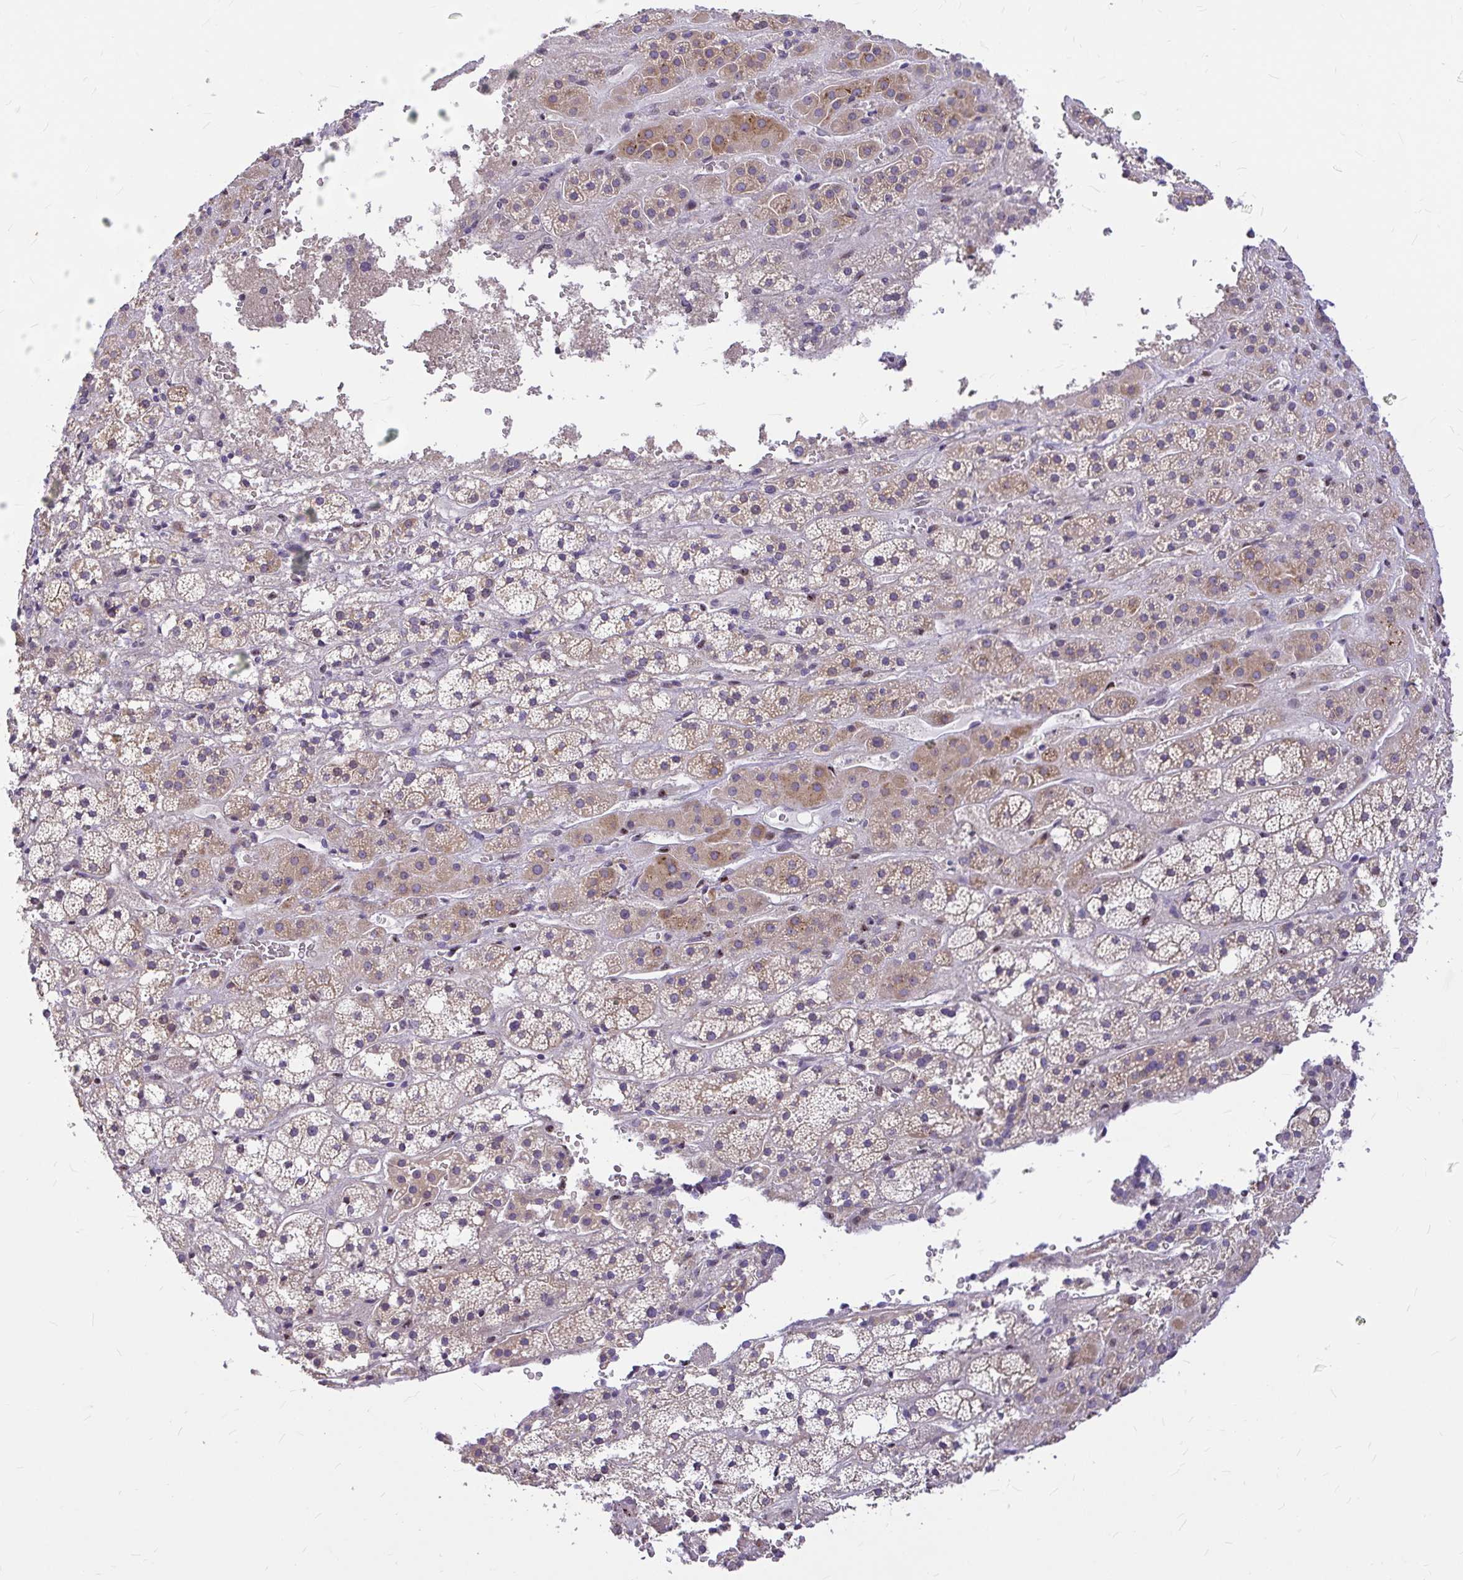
{"staining": {"intensity": "weak", "quantity": ">75%", "location": "cytoplasmic/membranous"}, "tissue": "adrenal gland", "cell_type": "Glandular cells", "image_type": "normal", "snomed": [{"axis": "morphology", "description": "Normal tissue, NOS"}, {"axis": "topography", "description": "Adrenal gland"}], "caption": "Weak cytoplasmic/membranous positivity is present in about >75% of glandular cells in benign adrenal gland.", "gene": "GABBR2", "patient": {"sex": "male", "age": 53}}